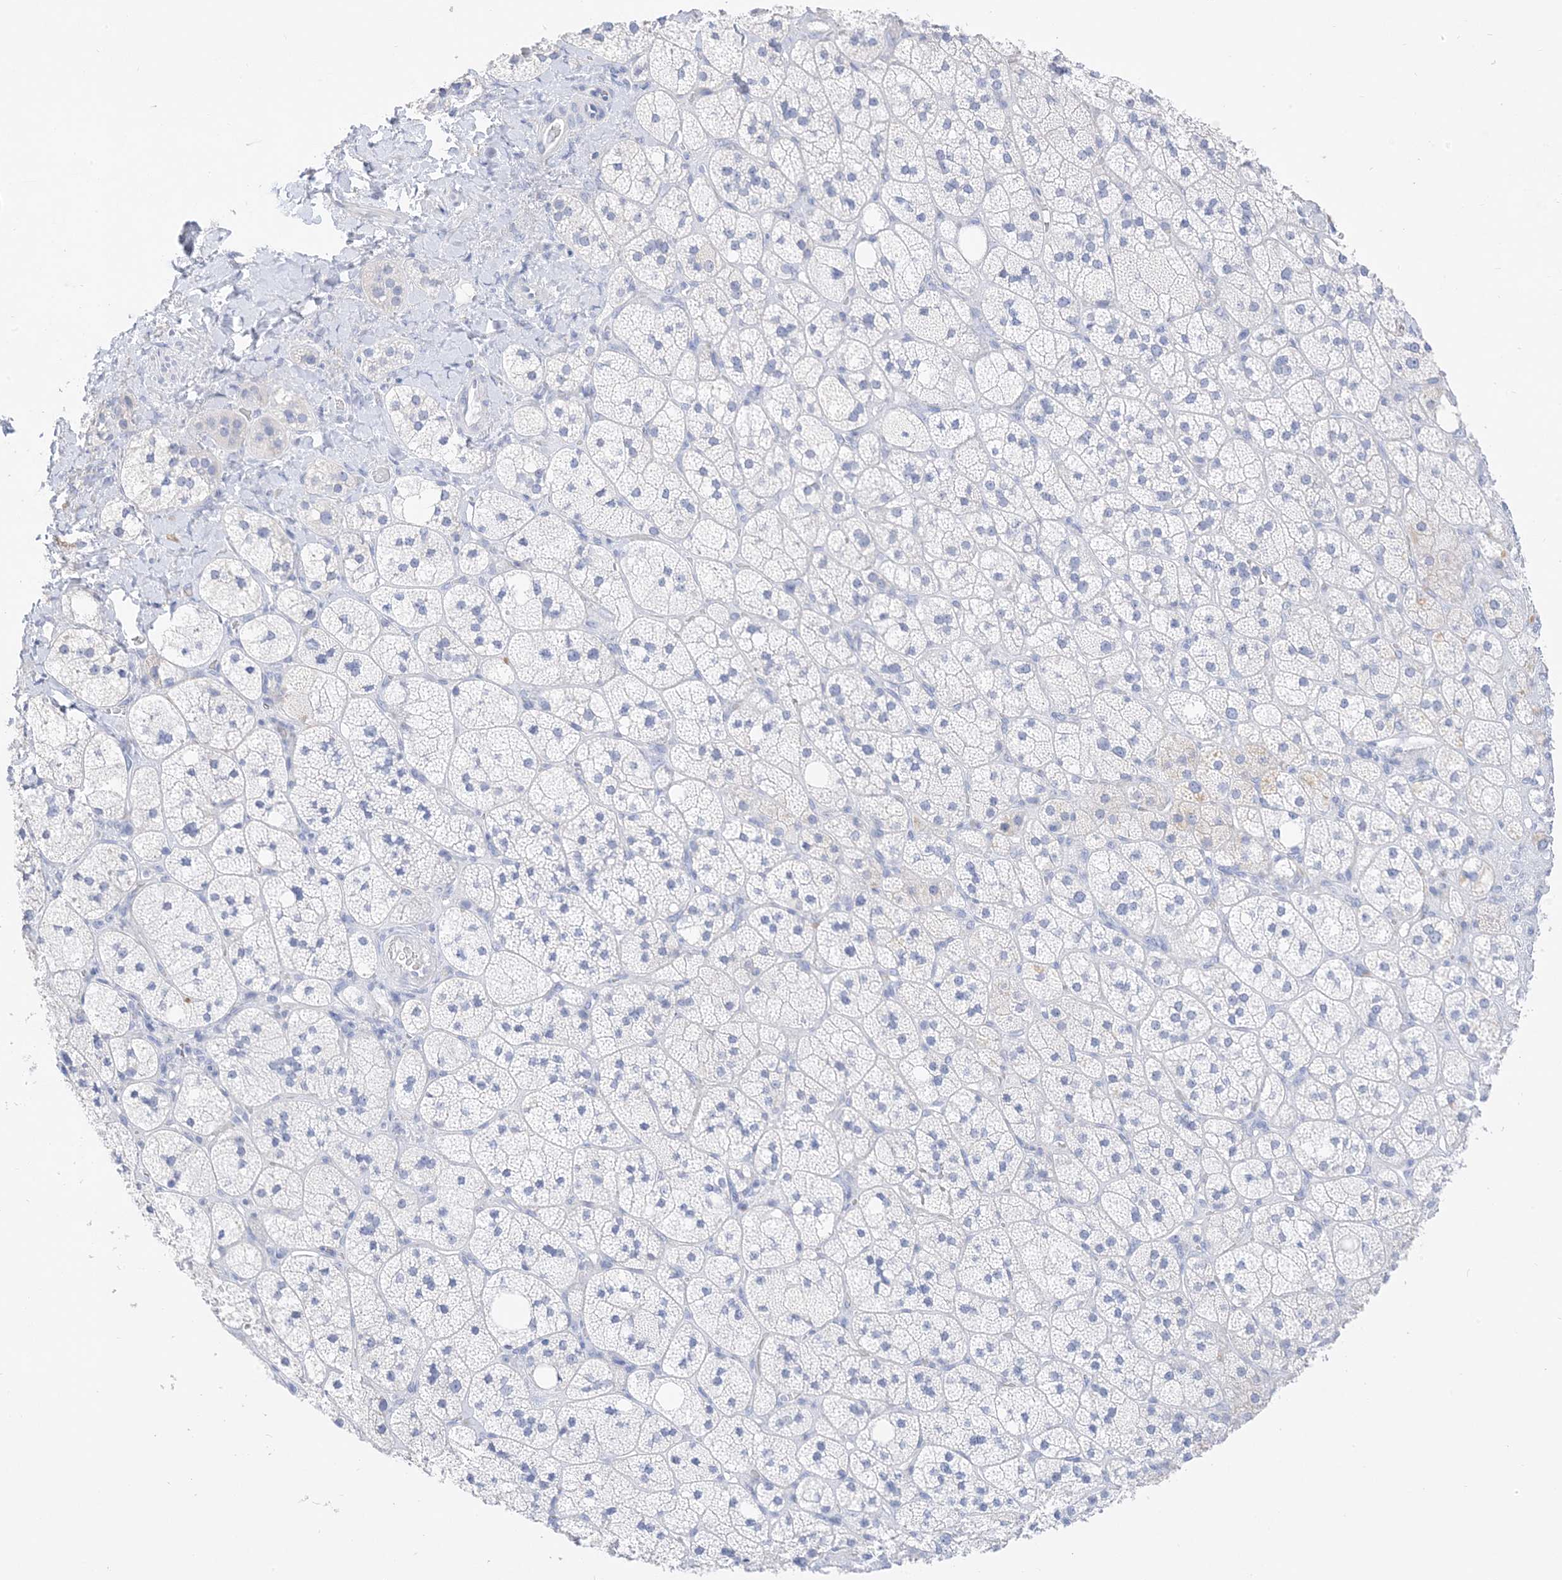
{"staining": {"intensity": "moderate", "quantity": "<25%", "location": "cytoplasmic/membranous"}, "tissue": "adrenal gland", "cell_type": "Glandular cells", "image_type": "normal", "snomed": [{"axis": "morphology", "description": "Normal tissue, NOS"}, {"axis": "topography", "description": "Adrenal gland"}], "caption": "Protein staining of unremarkable adrenal gland reveals moderate cytoplasmic/membranous positivity in about <25% of glandular cells. The staining is performed using DAB brown chromogen to label protein expression. The nuclei are counter-stained blue using hematoxylin.", "gene": "MUC17", "patient": {"sex": "male", "age": 61}}